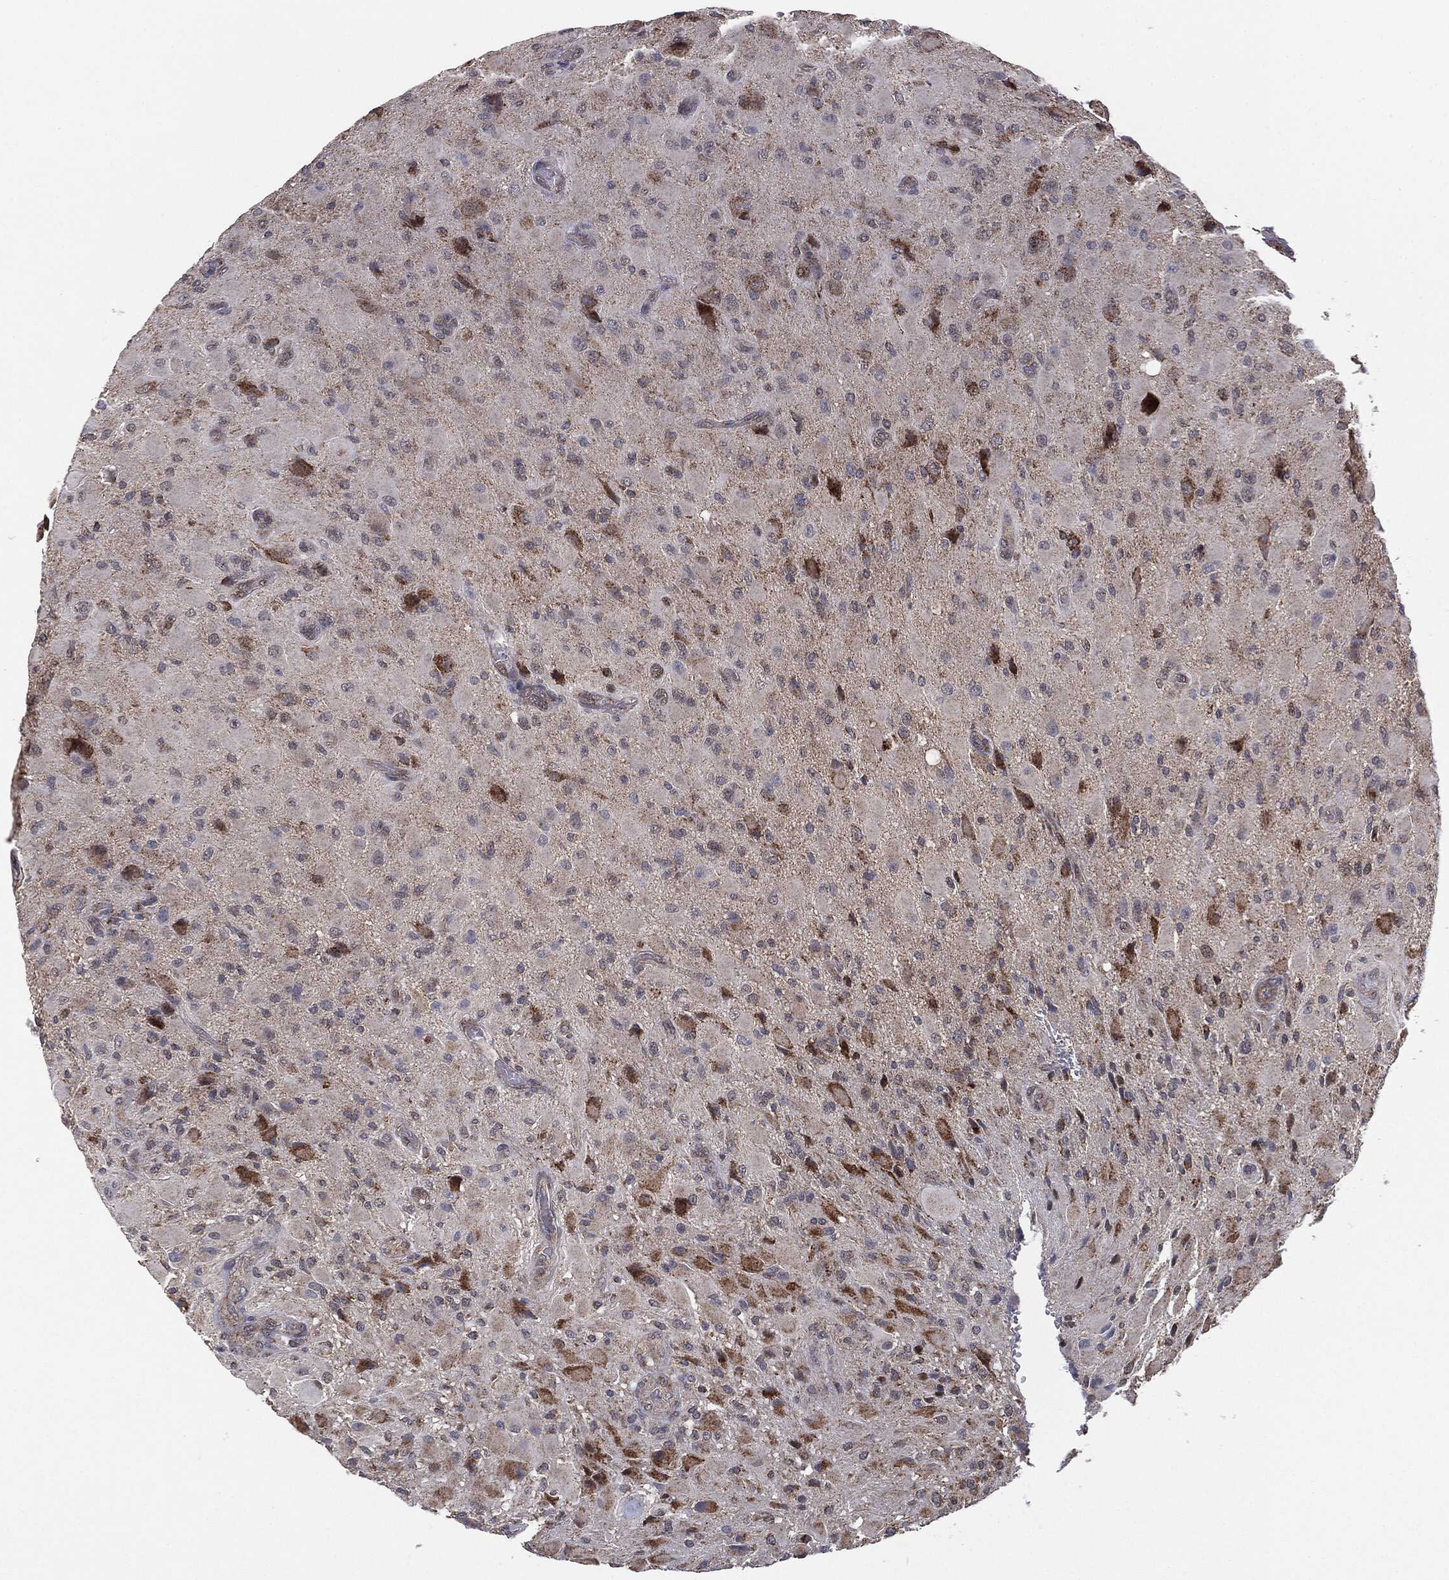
{"staining": {"intensity": "strong", "quantity": "<25%", "location": "cytoplasmic/membranous"}, "tissue": "glioma", "cell_type": "Tumor cells", "image_type": "cancer", "snomed": [{"axis": "morphology", "description": "Glioma, malignant, High grade"}, {"axis": "topography", "description": "Cerebral cortex"}], "caption": "Immunohistochemistry (IHC) image of neoplastic tissue: glioma stained using IHC displays medium levels of strong protein expression localized specifically in the cytoplasmic/membranous of tumor cells, appearing as a cytoplasmic/membranous brown color.", "gene": "MTOR", "patient": {"sex": "male", "age": 35}}